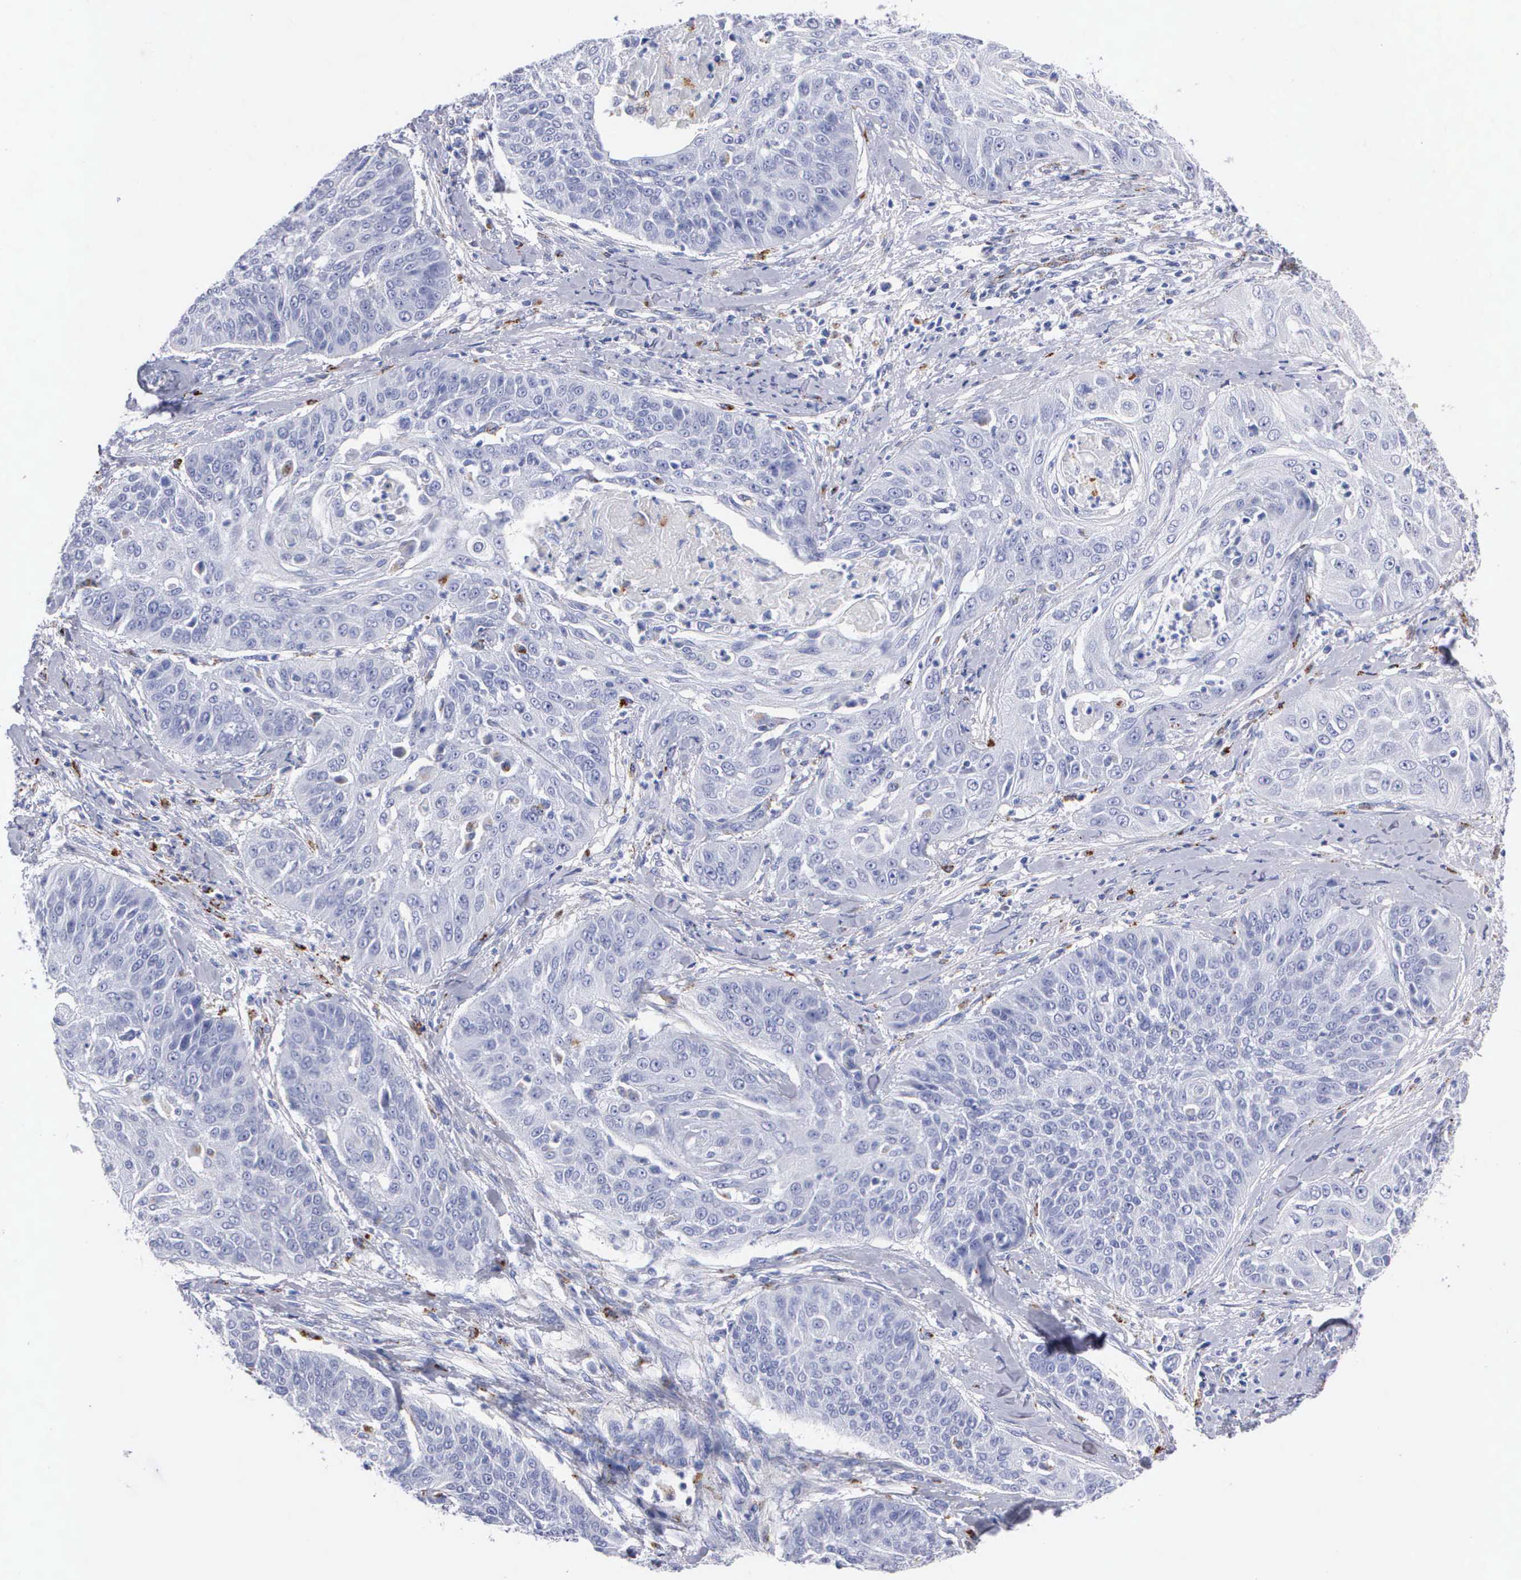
{"staining": {"intensity": "negative", "quantity": "none", "location": "none"}, "tissue": "cervical cancer", "cell_type": "Tumor cells", "image_type": "cancer", "snomed": [{"axis": "morphology", "description": "Squamous cell carcinoma, NOS"}, {"axis": "topography", "description": "Cervix"}], "caption": "This micrograph is of cervical squamous cell carcinoma stained with IHC to label a protein in brown with the nuclei are counter-stained blue. There is no expression in tumor cells.", "gene": "CTSL", "patient": {"sex": "female", "age": 64}}